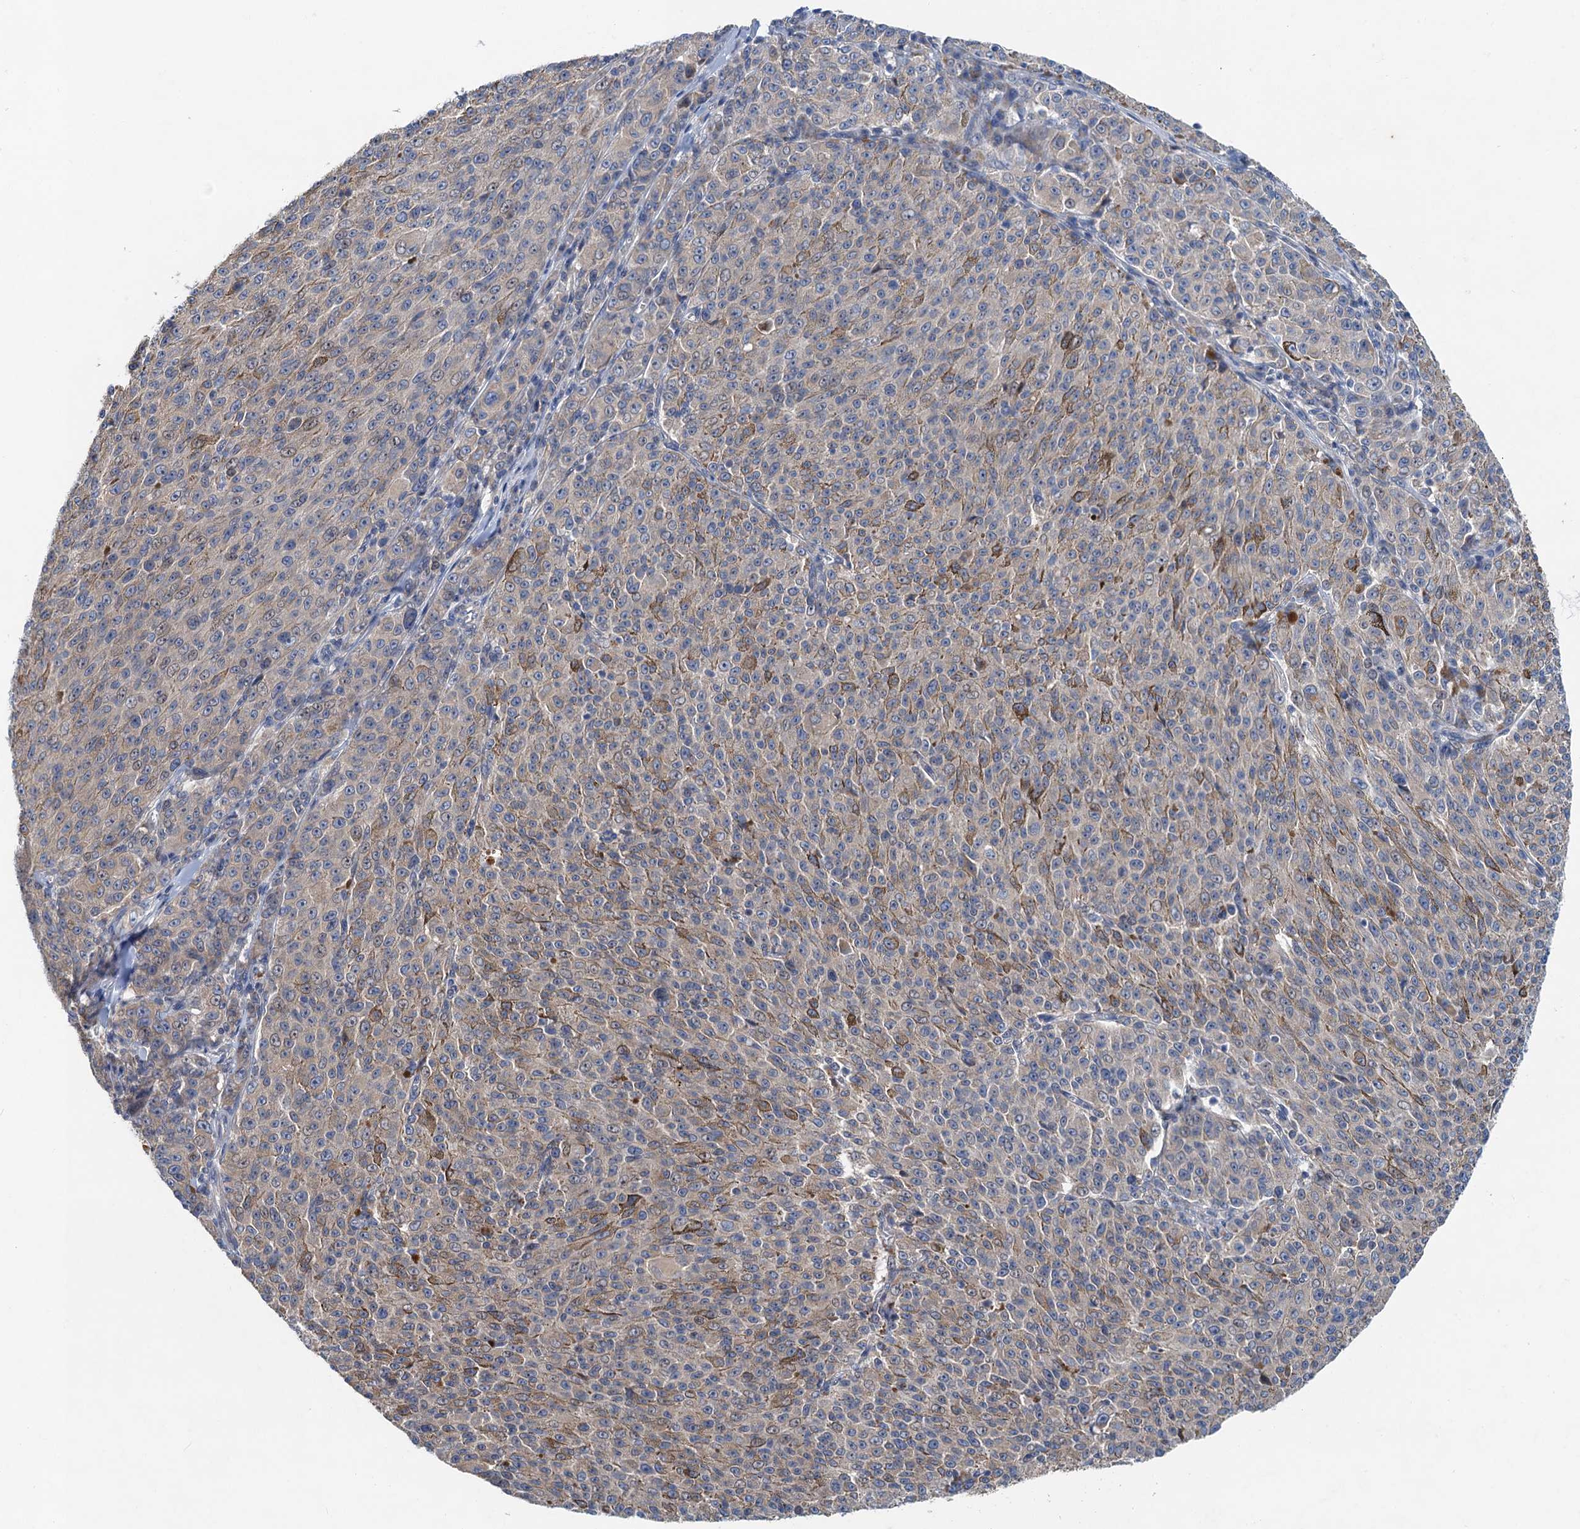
{"staining": {"intensity": "moderate", "quantity": "<25%", "location": "cytoplasmic/membranous"}, "tissue": "melanoma", "cell_type": "Tumor cells", "image_type": "cancer", "snomed": [{"axis": "morphology", "description": "Malignant melanoma, NOS"}, {"axis": "topography", "description": "Skin"}], "caption": "About <25% of tumor cells in human malignant melanoma demonstrate moderate cytoplasmic/membranous protein staining as visualized by brown immunohistochemical staining.", "gene": "NBEA", "patient": {"sex": "female", "age": 52}}